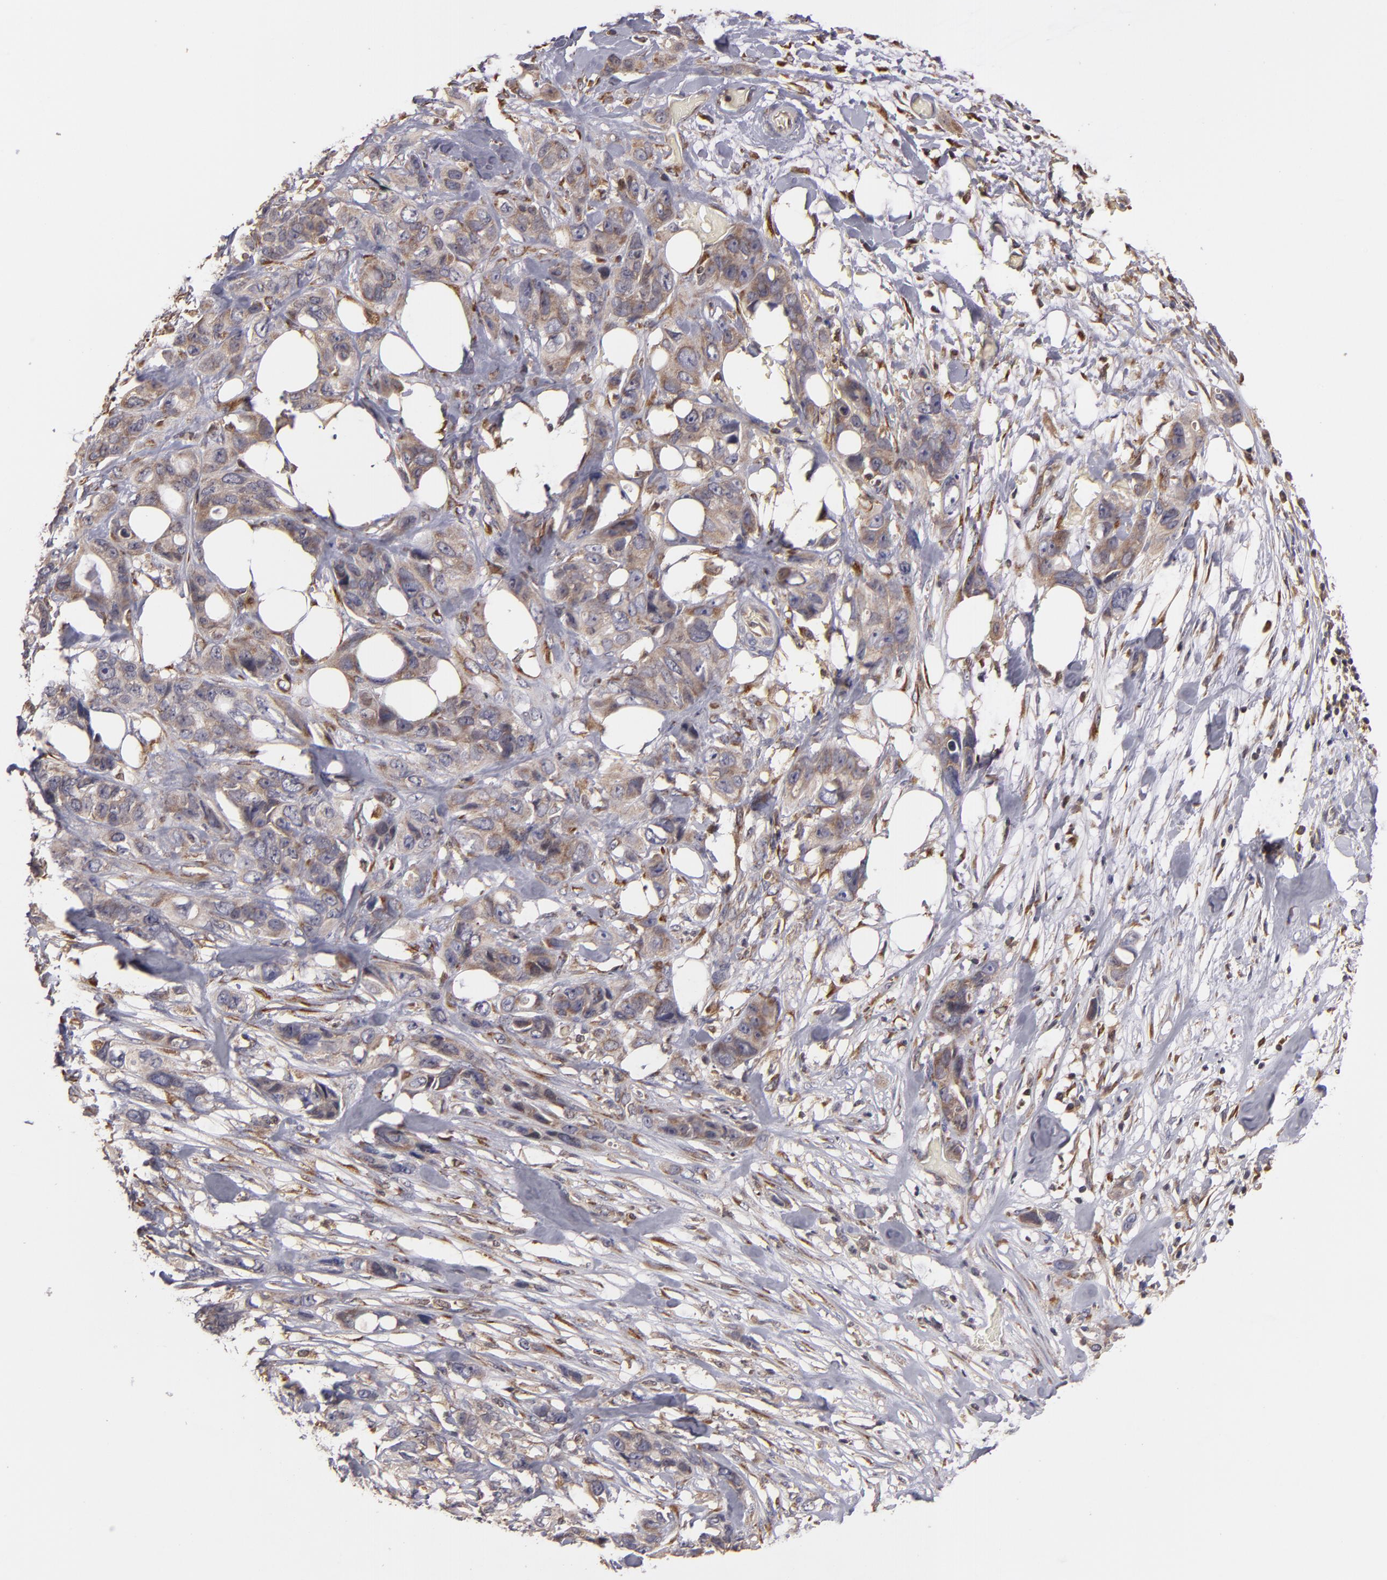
{"staining": {"intensity": "weak", "quantity": ">75%", "location": "cytoplasmic/membranous"}, "tissue": "stomach cancer", "cell_type": "Tumor cells", "image_type": "cancer", "snomed": [{"axis": "morphology", "description": "Adenocarcinoma, NOS"}, {"axis": "topography", "description": "Stomach, upper"}], "caption": "High-power microscopy captured an immunohistochemistry micrograph of stomach adenocarcinoma, revealing weak cytoplasmic/membranous positivity in about >75% of tumor cells. The staining is performed using DAB (3,3'-diaminobenzidine) brown chromogen to label protein expression. The nuclei are counter-stained blue using hematoxylin.", "gene": "CASP1", "patient": {"sex": "male", "age": 47}}